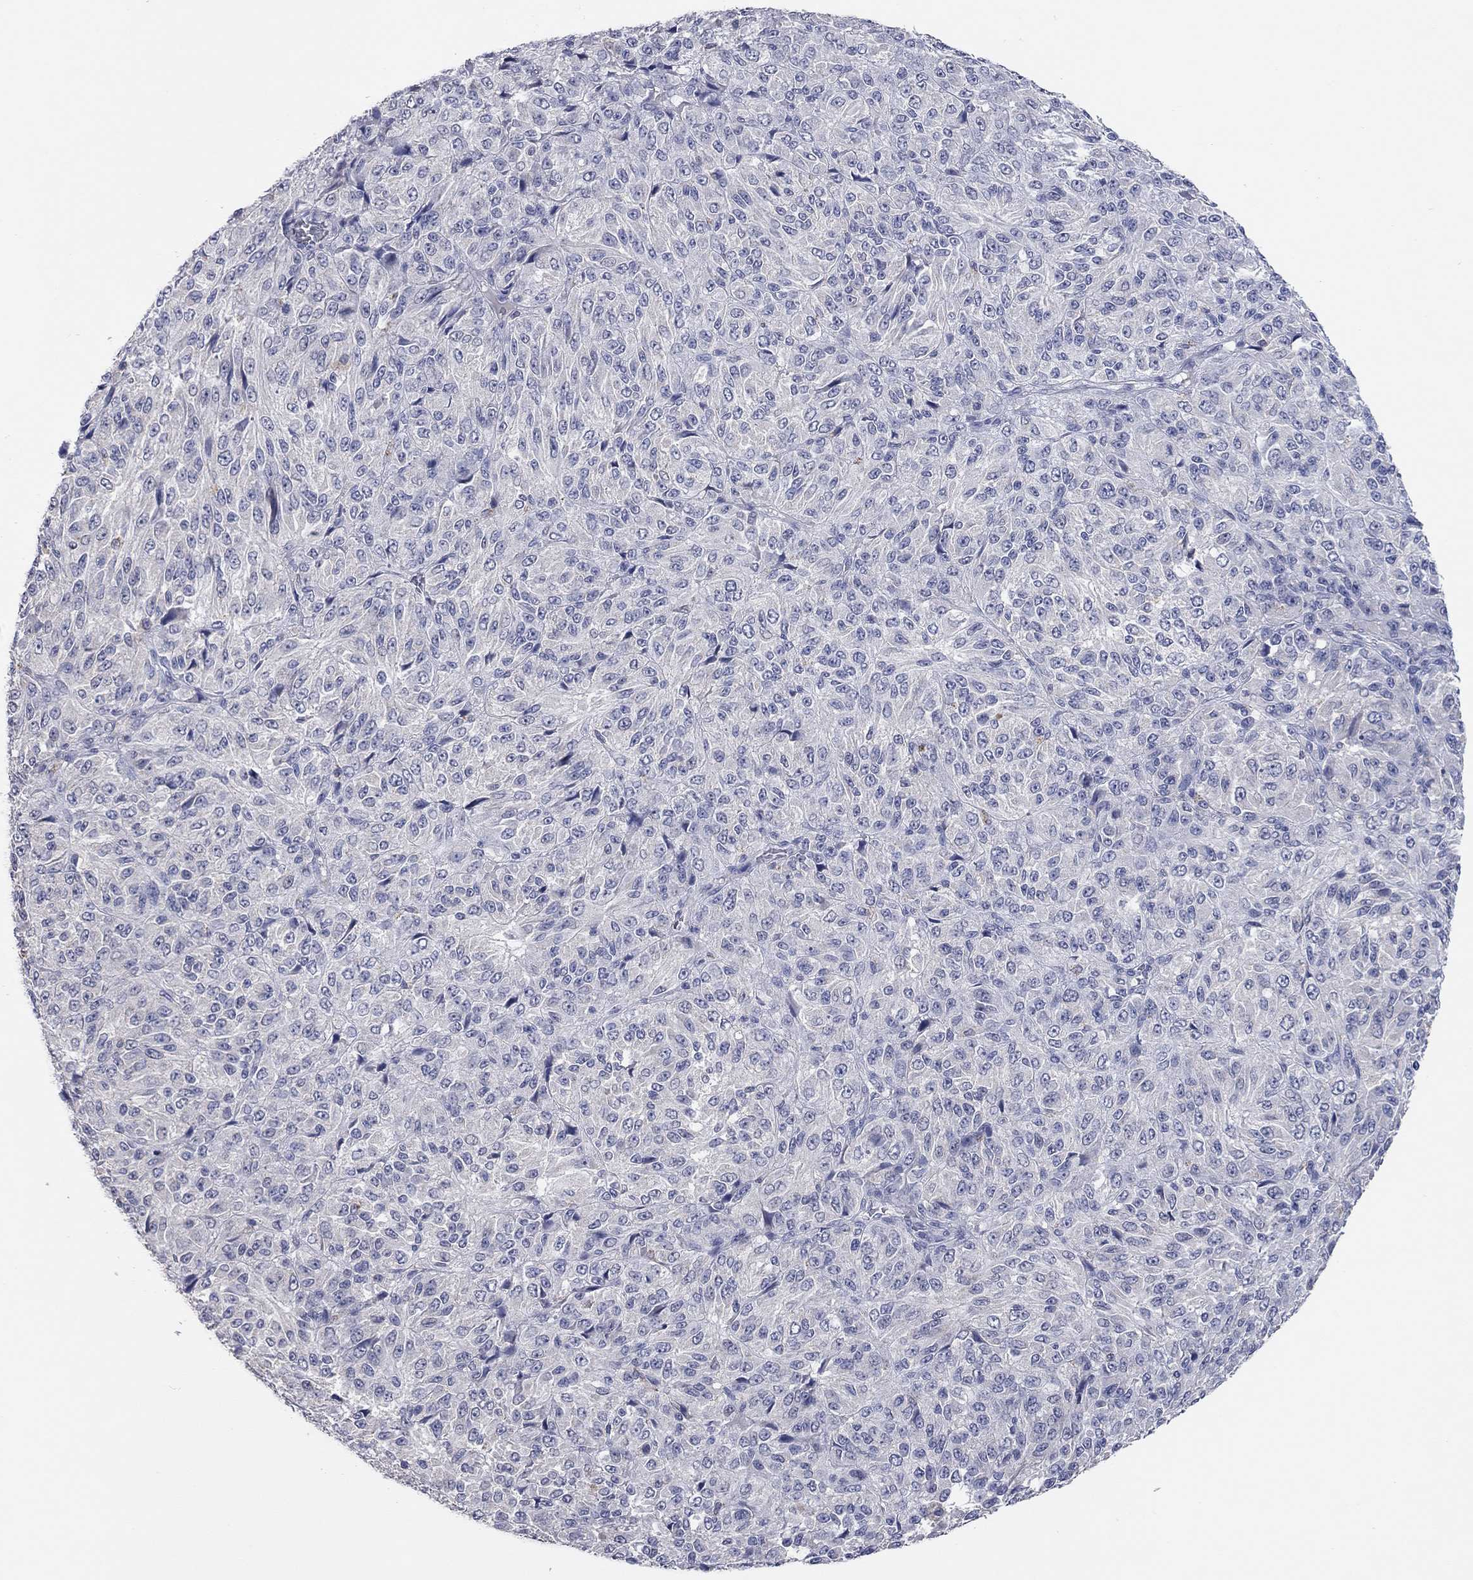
{"staining": {"intensity": "negative", "quantity": "none", "location": "none"}, "tissue": "melanoma", "cell_type": "Tumor cells", "image_type": "cancer", "snomed": [{"axis": "morphology", "description": "Malignant melanoma, Metastatic site"}, {"axis": "topography", "description": "Brain"}], "caption": "DAB (3,3'-diaminobenzidine) immunohistochemical staining of human malignant melanoma (metastatic site) demonstrates no significant staining in tumor cells.", "gene": "MMP13", "patient": {"sex": "female", "age": 56}}